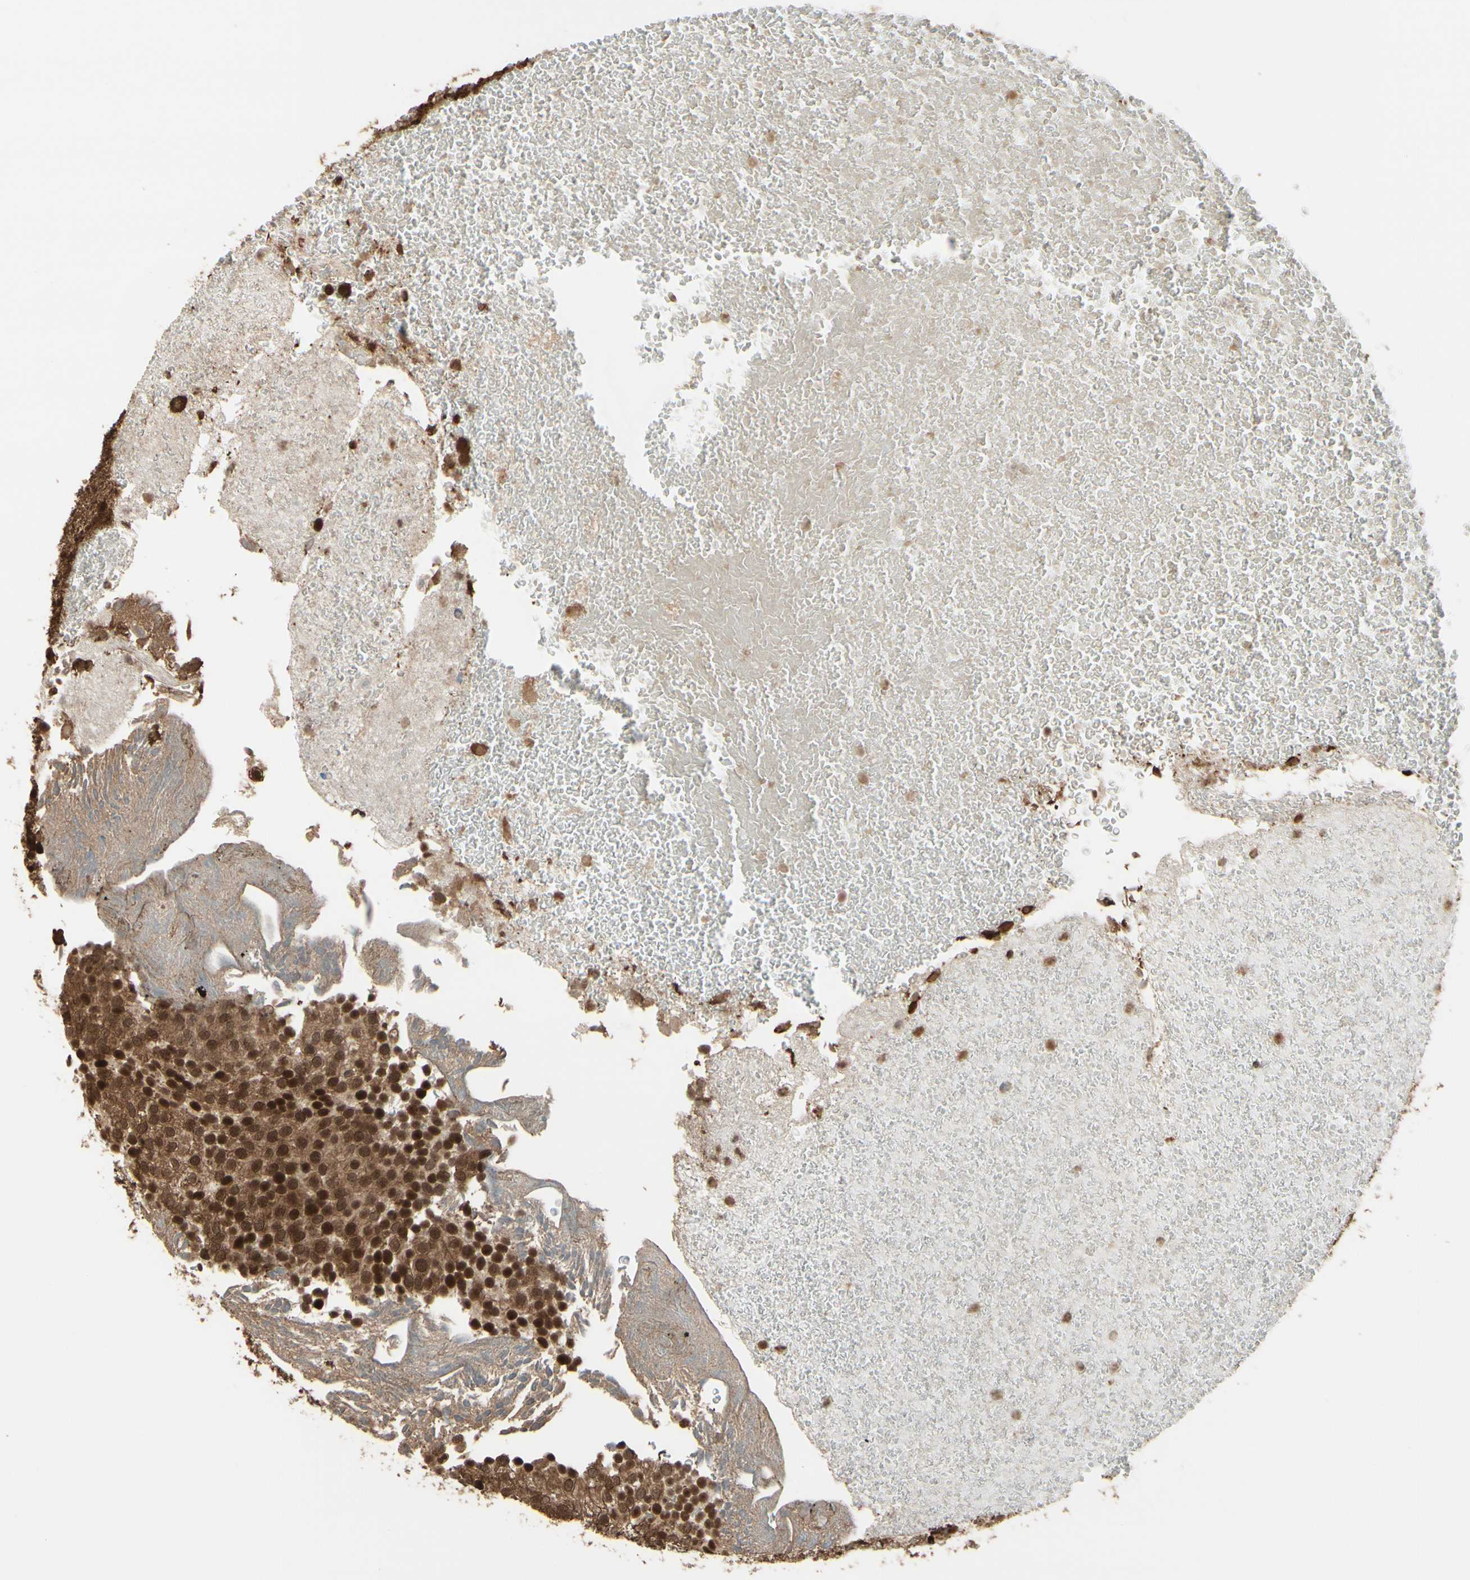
{"staining": {"intensity": "strong", "quantity": ">75%", "location": "cytoplasmic/membranous,nuclear"}, "tissue": "urothelial cancer", "cell_type": "Tumor cells", "image_type": "cancer", "snomed": [{"axis": "morphology", "description": "Urothelial carcinoma, Low grade"}, {"axis": "topography", "description": "Urinary bladder"}], "caption": "Tumor cells show high levels of strong cytoplasmic/membranous and nuclear expression in approximately >75% of cells in urothelial cancer. Nuclei are stained in blue.", "gene": "HSF1", "patient": {"sex": "male", "age": 78}}